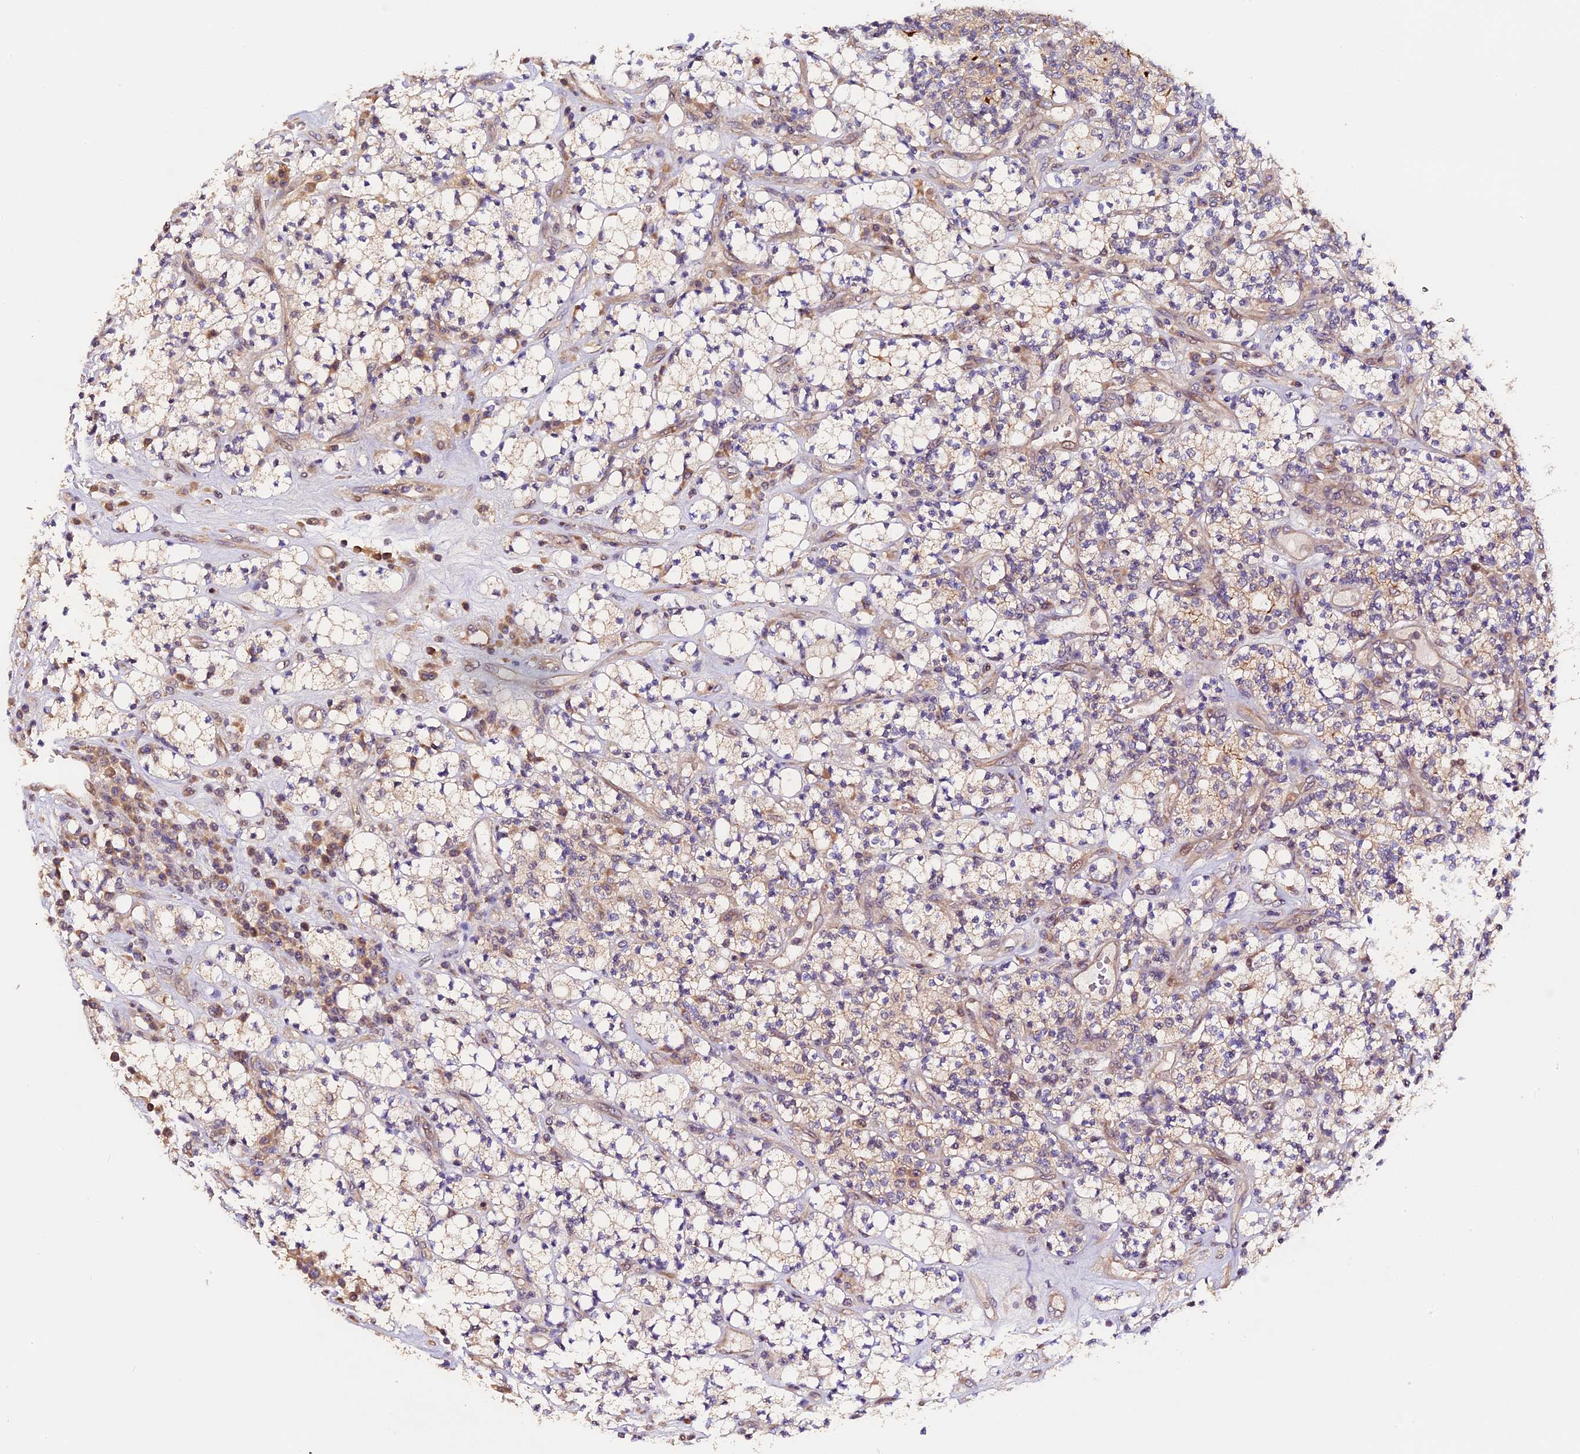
{"staining": {"intensity": "strong", "quantity": "<25%", "location": "cytoplasmic/membranous"}, "tissue": "renal cancer", "cell_type": "Tumor cells", "image_type": "cancer", "snomed": [{"axis": "morphology", "description": "Adenocarcinoma, NOS"}, {"axis": "topography", "description": "Kidney"}], "caption": "The histopathology image displays immunohistochemical staining of adenocarcinoma (renal). There is strong cytoplasmic/membranous staining is present in approximately <25% of tumor cells. The protein of interest is shown in brown color, while the nuclei are stained blue.", "gene": "TRMT1", "patient": {"sex": "male", "age": 77}}